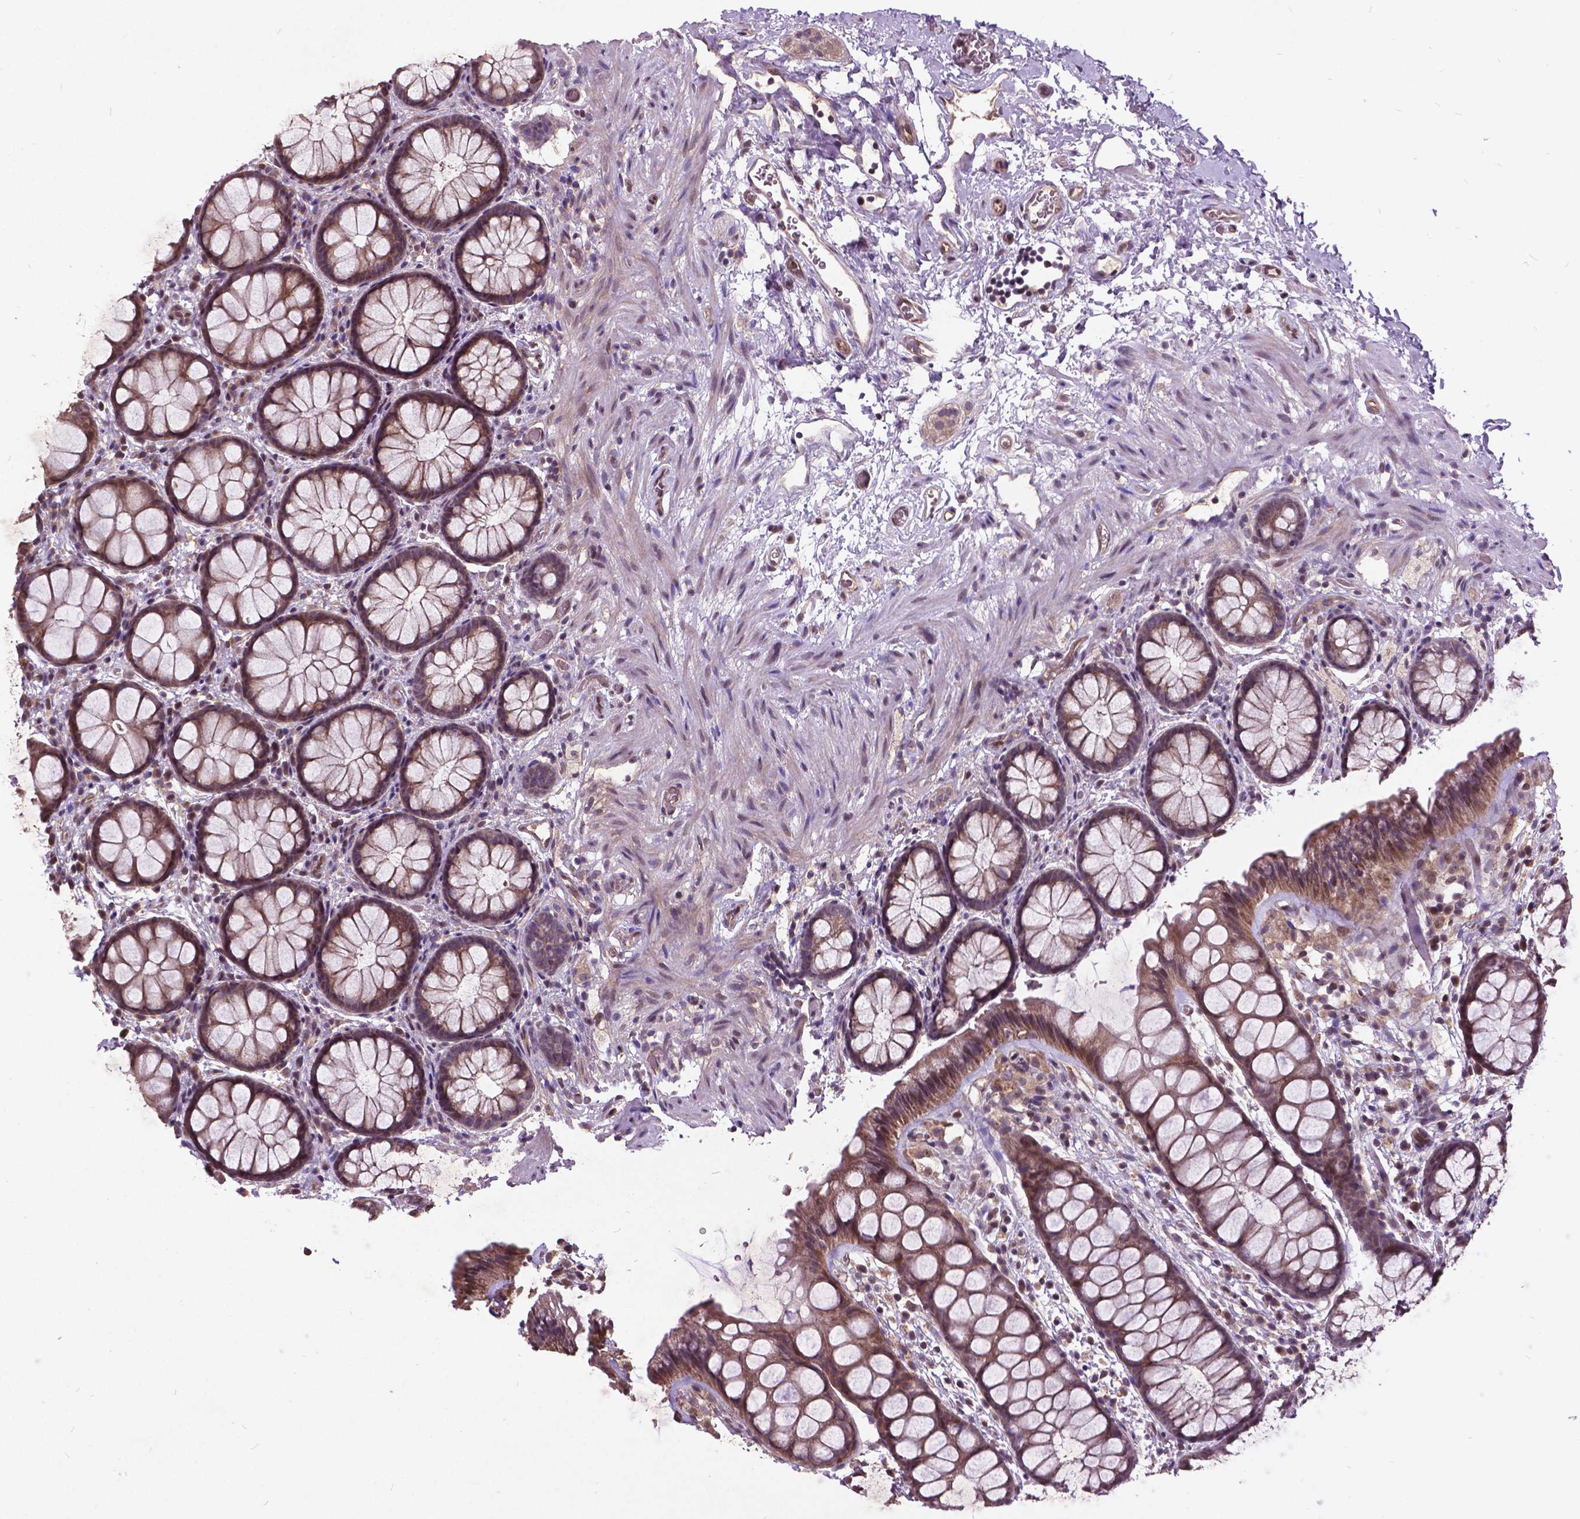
{"staining": {"intensity": "moderate", "quantity": "25%-75%", "location": "cytoplasmic/membranous"}, "tissue": "rectum", "cell_type": "Glandular cells", "image_type": "normal", "snomed": [{"axis": "morphology", "description": "Normal tissue, NOS"}, {"axis": "topography", "description": "Rectum"}], "caption": "The photomicrograph reveals immunohistochemical staining of normal rectum. There is moderate cytoplasmic/membranous expression is seen in approximately 25%-75% of glandular cells.", "gene": "AP1S3", "patient": {"sex": "female", "age": 62}}